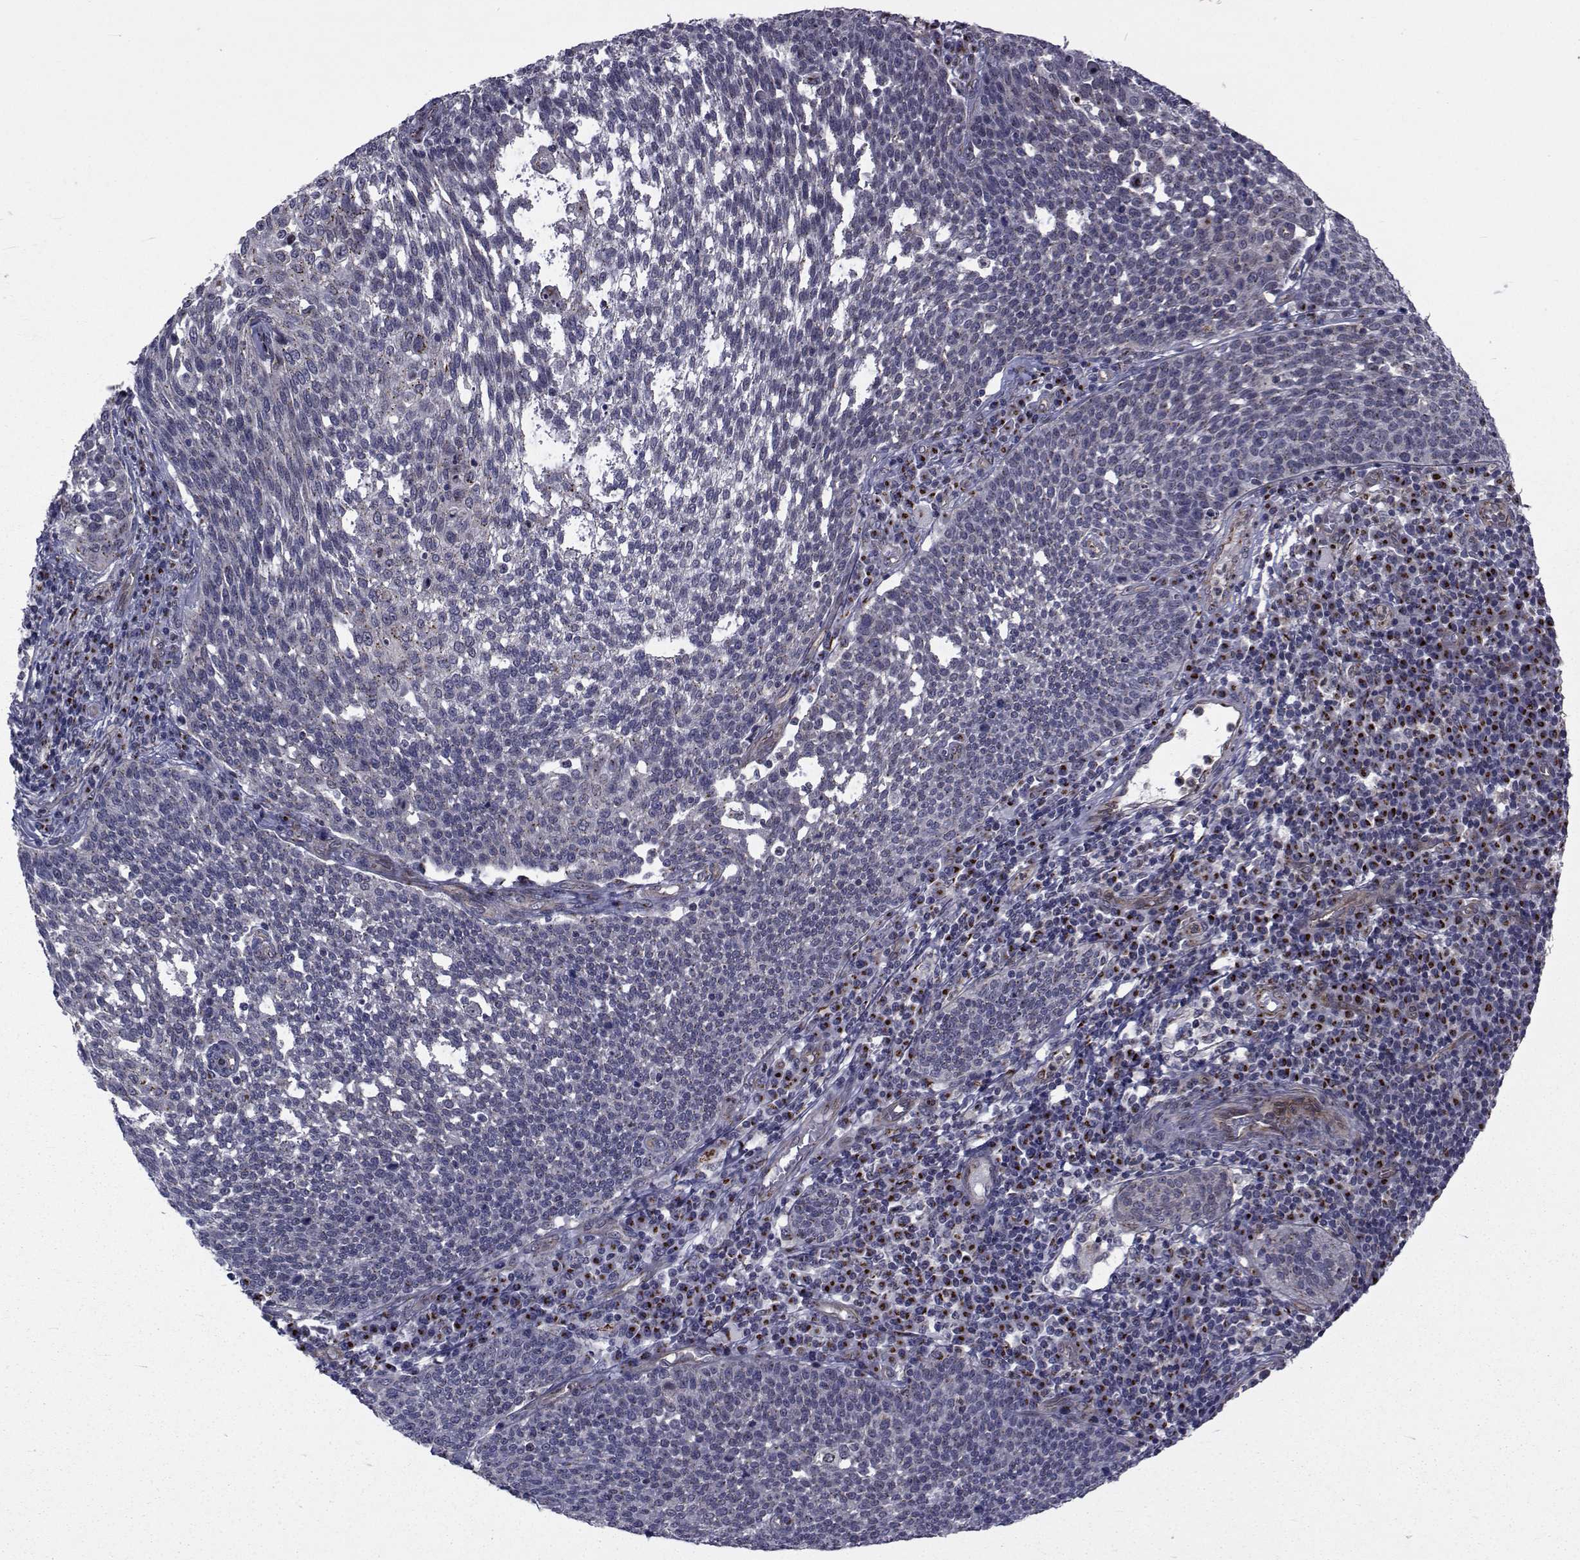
{"staining": {"intensity": "moderate", "quantity": "<25%", "location": "cytoplasmic/membranous"}, "tissue": "cervical cancer", "cell_type": "Tumor cells", "image_type": "cancer", "snomed": [{"axis": "morphology", "description": "Squamous cell carcinoma, NOS"}, {"axis": "topography", "description": "Cervix"}], "caption": "Squamous cell carcinoma (cervical) stained with a brown dye demonstrates moderate cytoplasmic/membranous positive expression in approximately <25% of tumor cells.", "gene": "ATP6V1C2", "patient": {"sex": "female", "age": 34}}